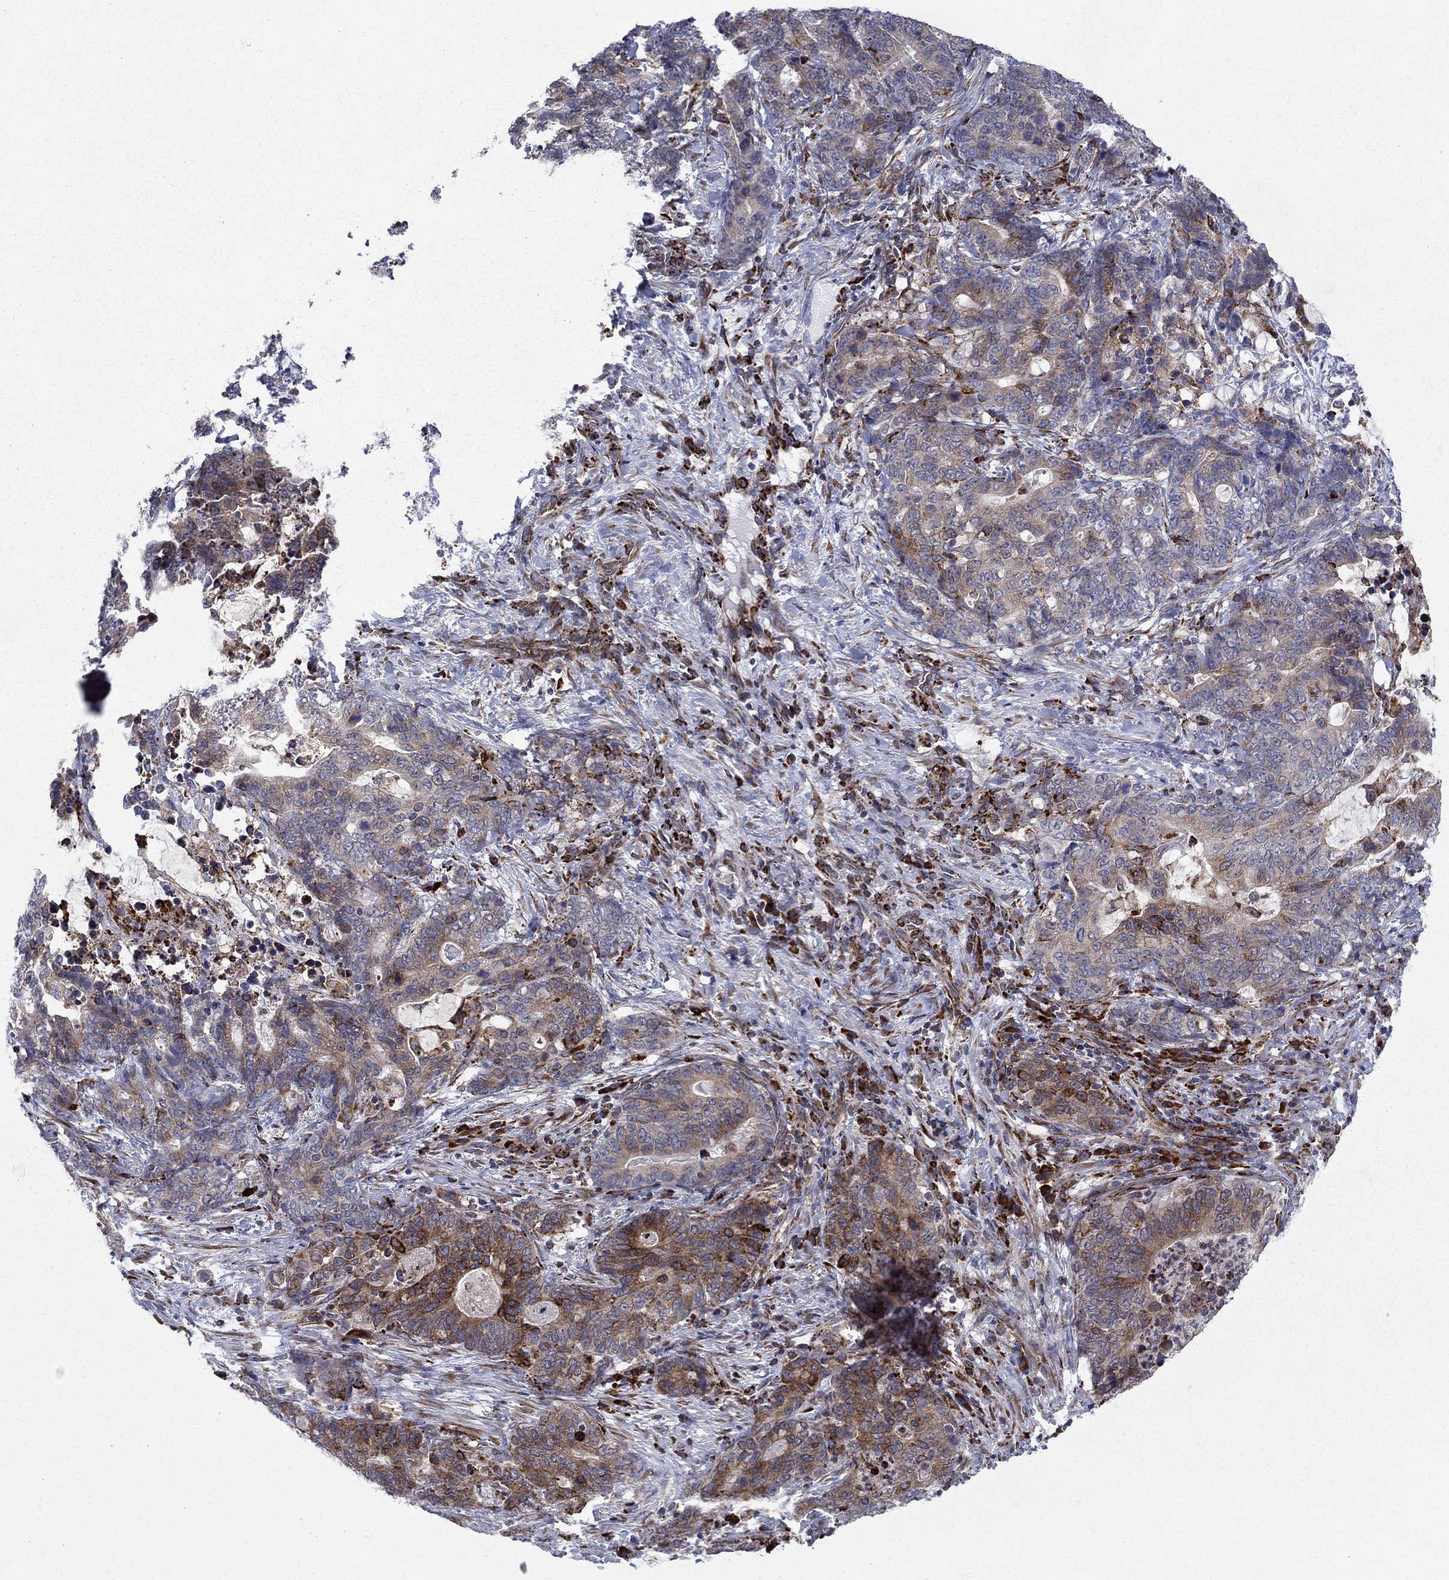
{"staining": {"intensity": "strong", "quantity": "<25%", "location": "cytoplasmic/membranous,nuclear"}, "tissue": "stomach cancer", "cell_type": "Tumor cells", "image_type": "cancer", "snomed": [{"axis": "morphology", "description": "Normal tissue, NOS"}, {"axis": "morphology", "description": "Adenocarcinoma, NOS"}, {"axis": "topography", "description": "Stomach"}], "caption": "Protein staining by immunohistochemistry (IHC) shows strong cytoplasmic/membranous and nuclear positivity in about <25% of tumor cells in stomach cancer (adenocarcinoma). (brown staining indicates protein expression, while blue staining denotes nuclei).", "gene": "CAB39L", "patient": {"sex": "female", "age": 64}}